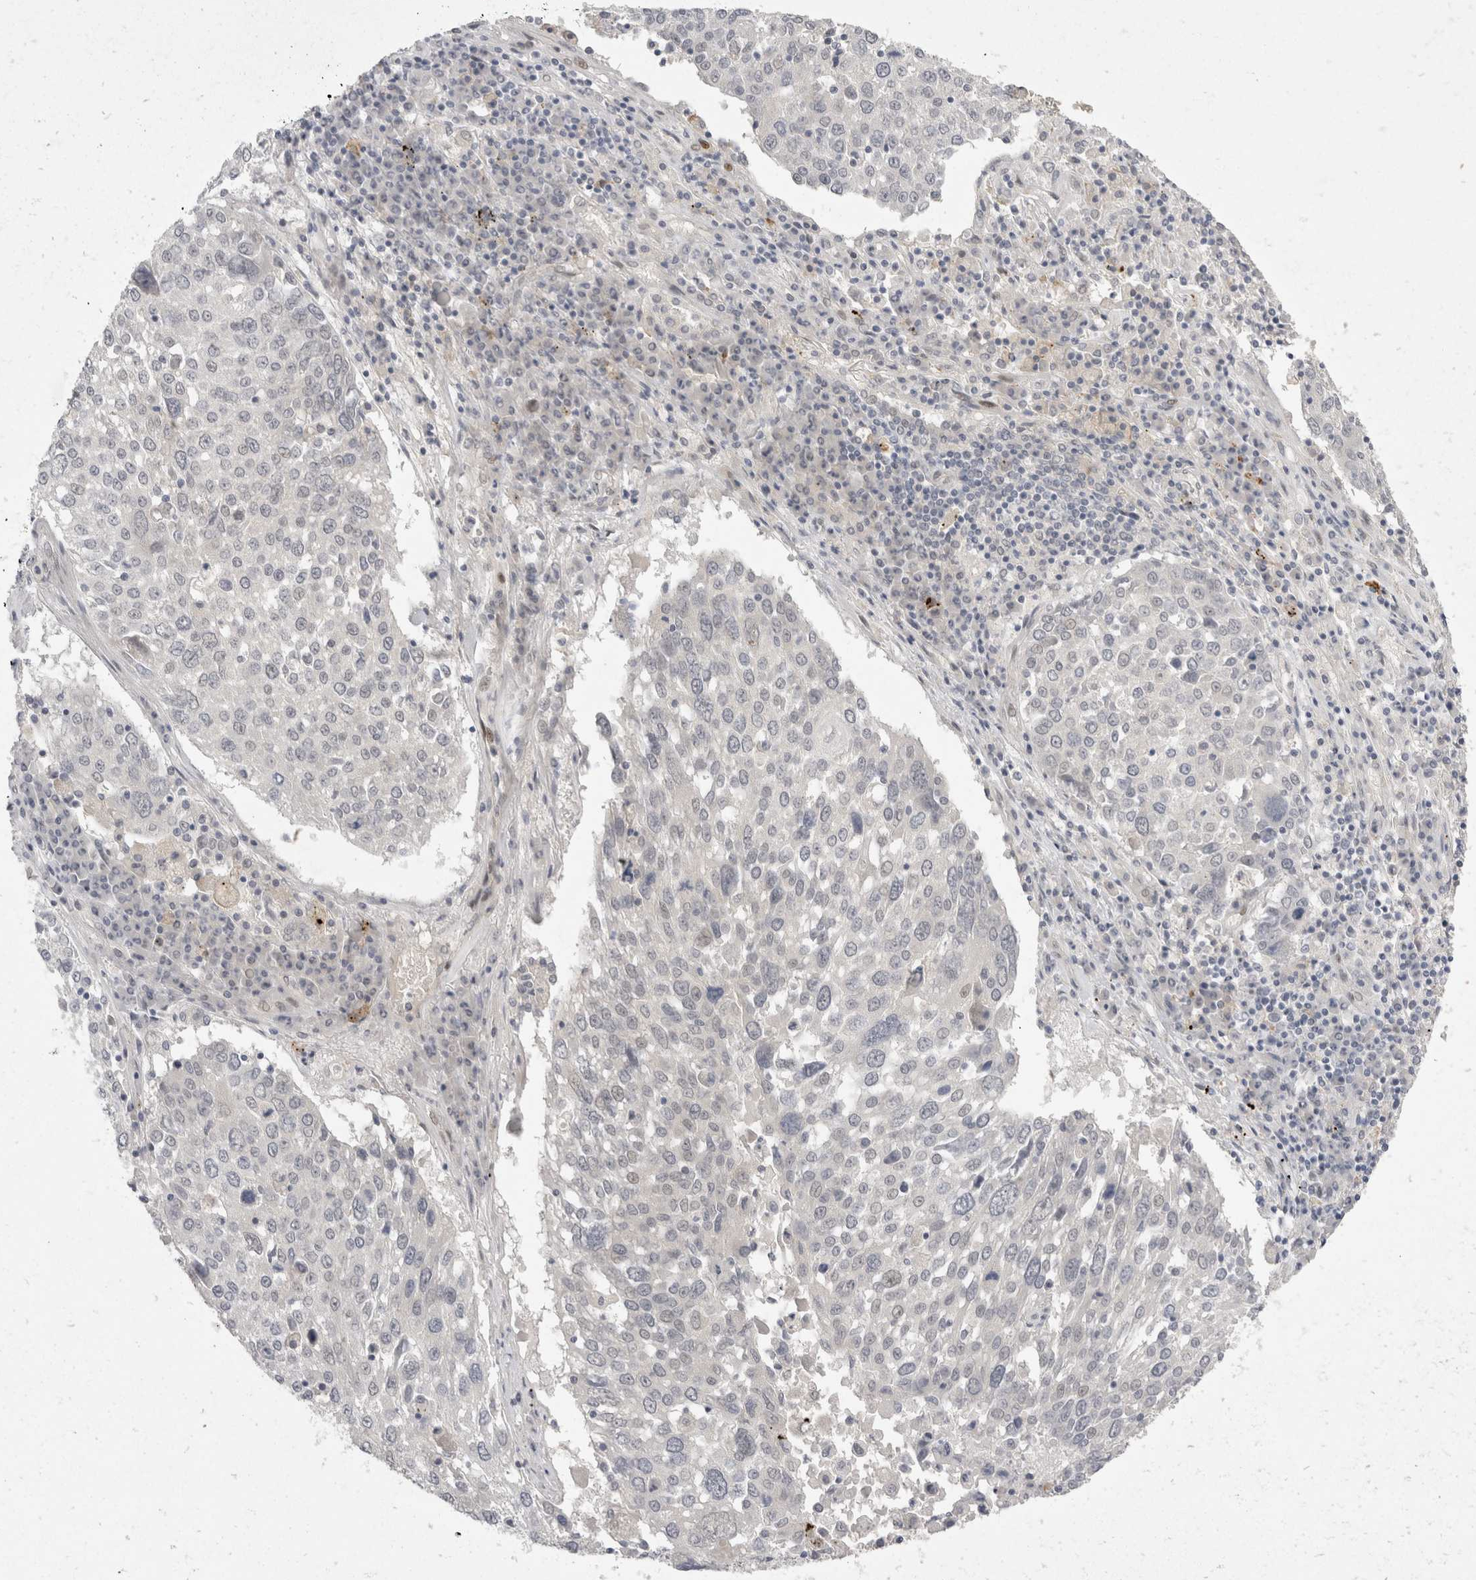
{"staining": {"intensity": "negative", "quantity": "none", "location": "none"}, "tissue": "lung cancer", "cell_type": "Tumor cells", "image_type": "cancer", "snomed": [{"axis": "morphology", "description": "Squamous cell carcinoma, NOS"}, {"axis": "topography", "description": "Lung"}], "caption": "This is an immunohistochemistry image of lung cancer (squamous cell carcinoma). There is no staining in tumor cells.", "gene": "TOM1L2", "patient": {"sex": "male", "age": 65}}